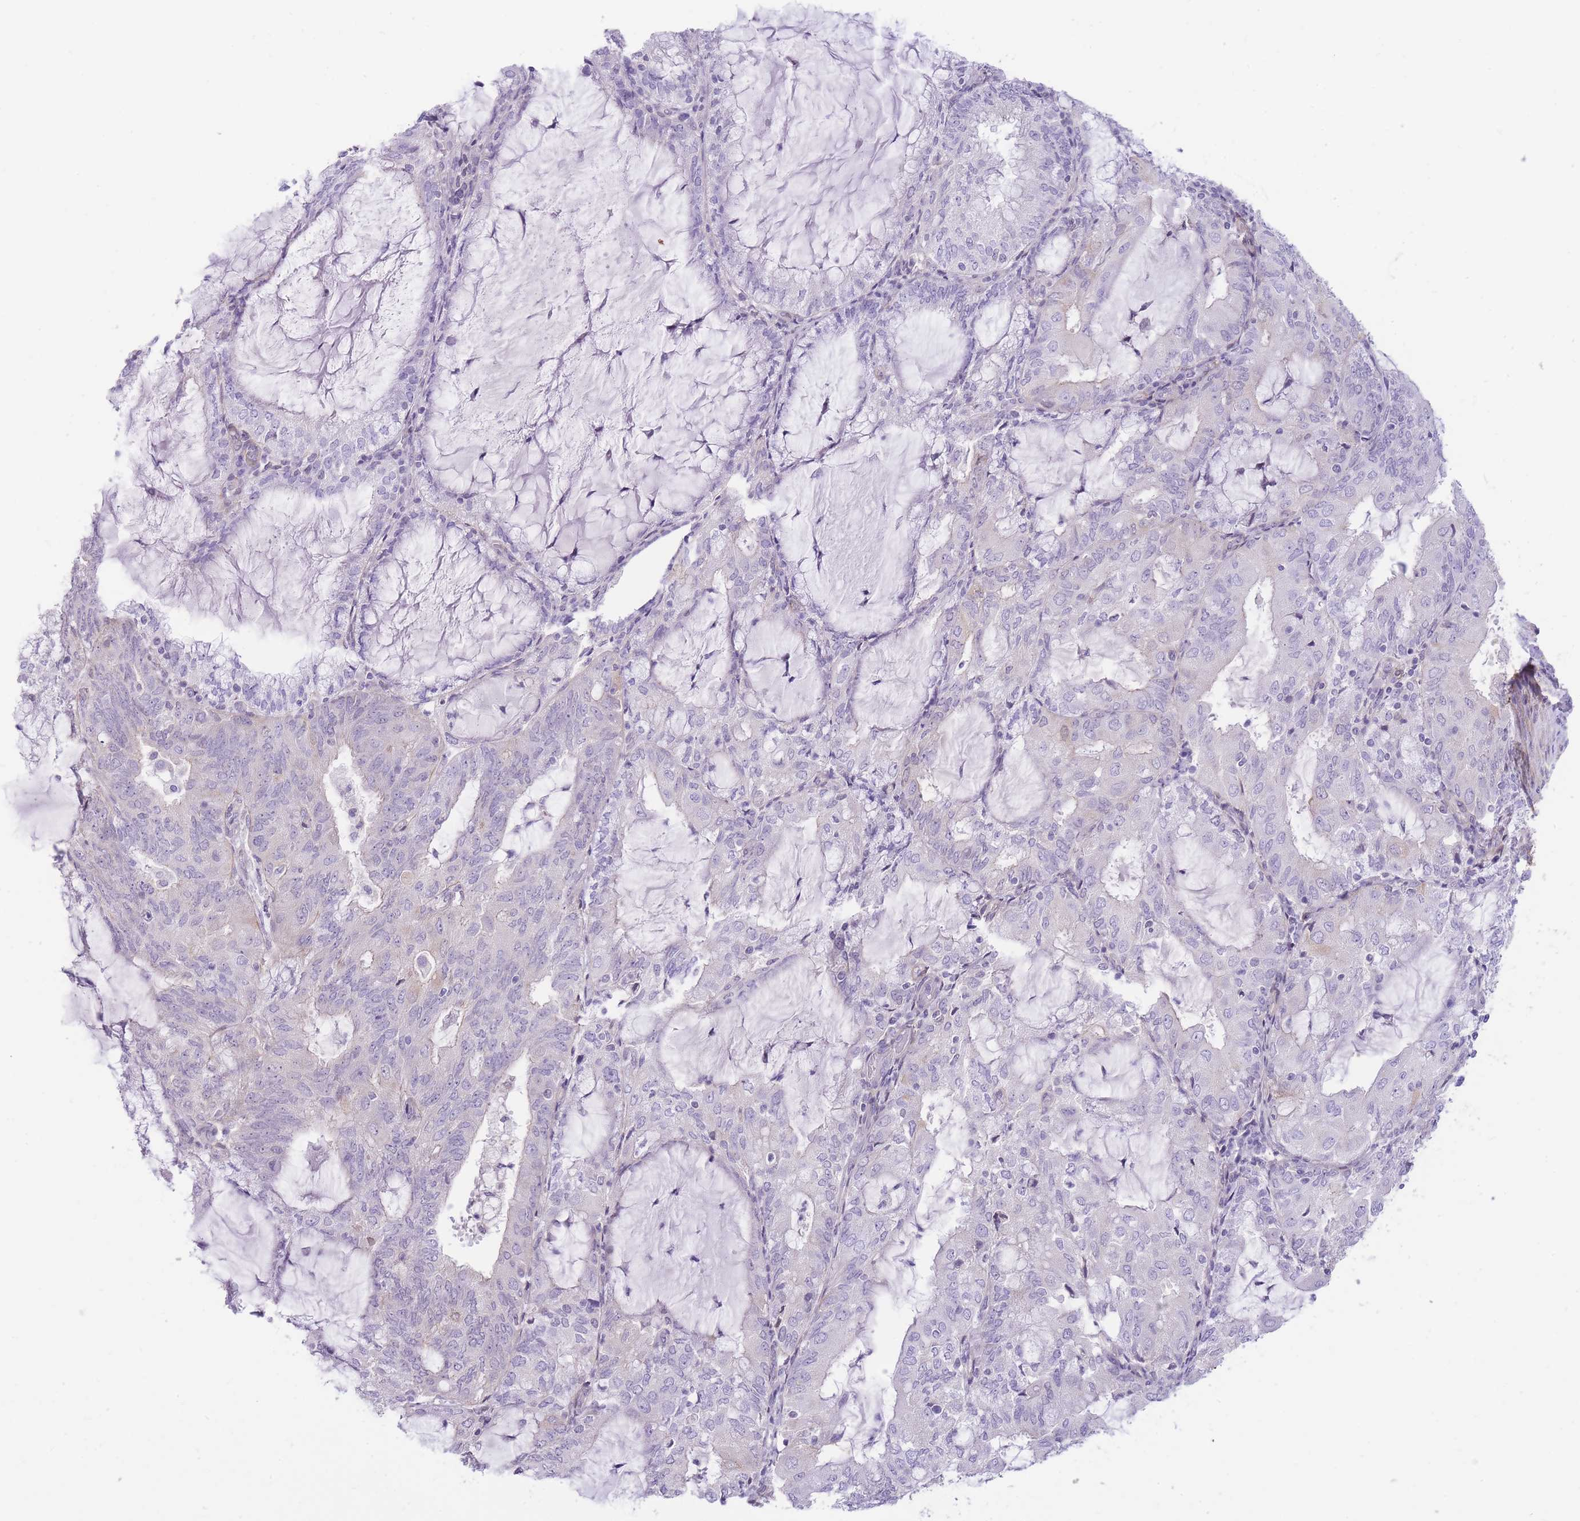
{"staining": {"intensity": "negative", "quantity": "none", "location": "none"}, "tissue": "endometrial cancer", "cell_type": "Tumor cells", "image_type": "cancer", "snomed": [{"axis": "morphology", "description": "Adenocarcinoma, NOS"}, {"axis": "topography", "description": "Endometrium"}], "caption": "DAB (3,3'-diaminobenzidine) immunohistochemical staining of human adenocarcinoma (endometrial) shows no significant staining in tumor cells. (DAB (3,3'-diaminobenzidine) IHC with hematoxylin counter stain).", "gene": "OR11H12", "patient": {"sex": "female", "age": 81}}